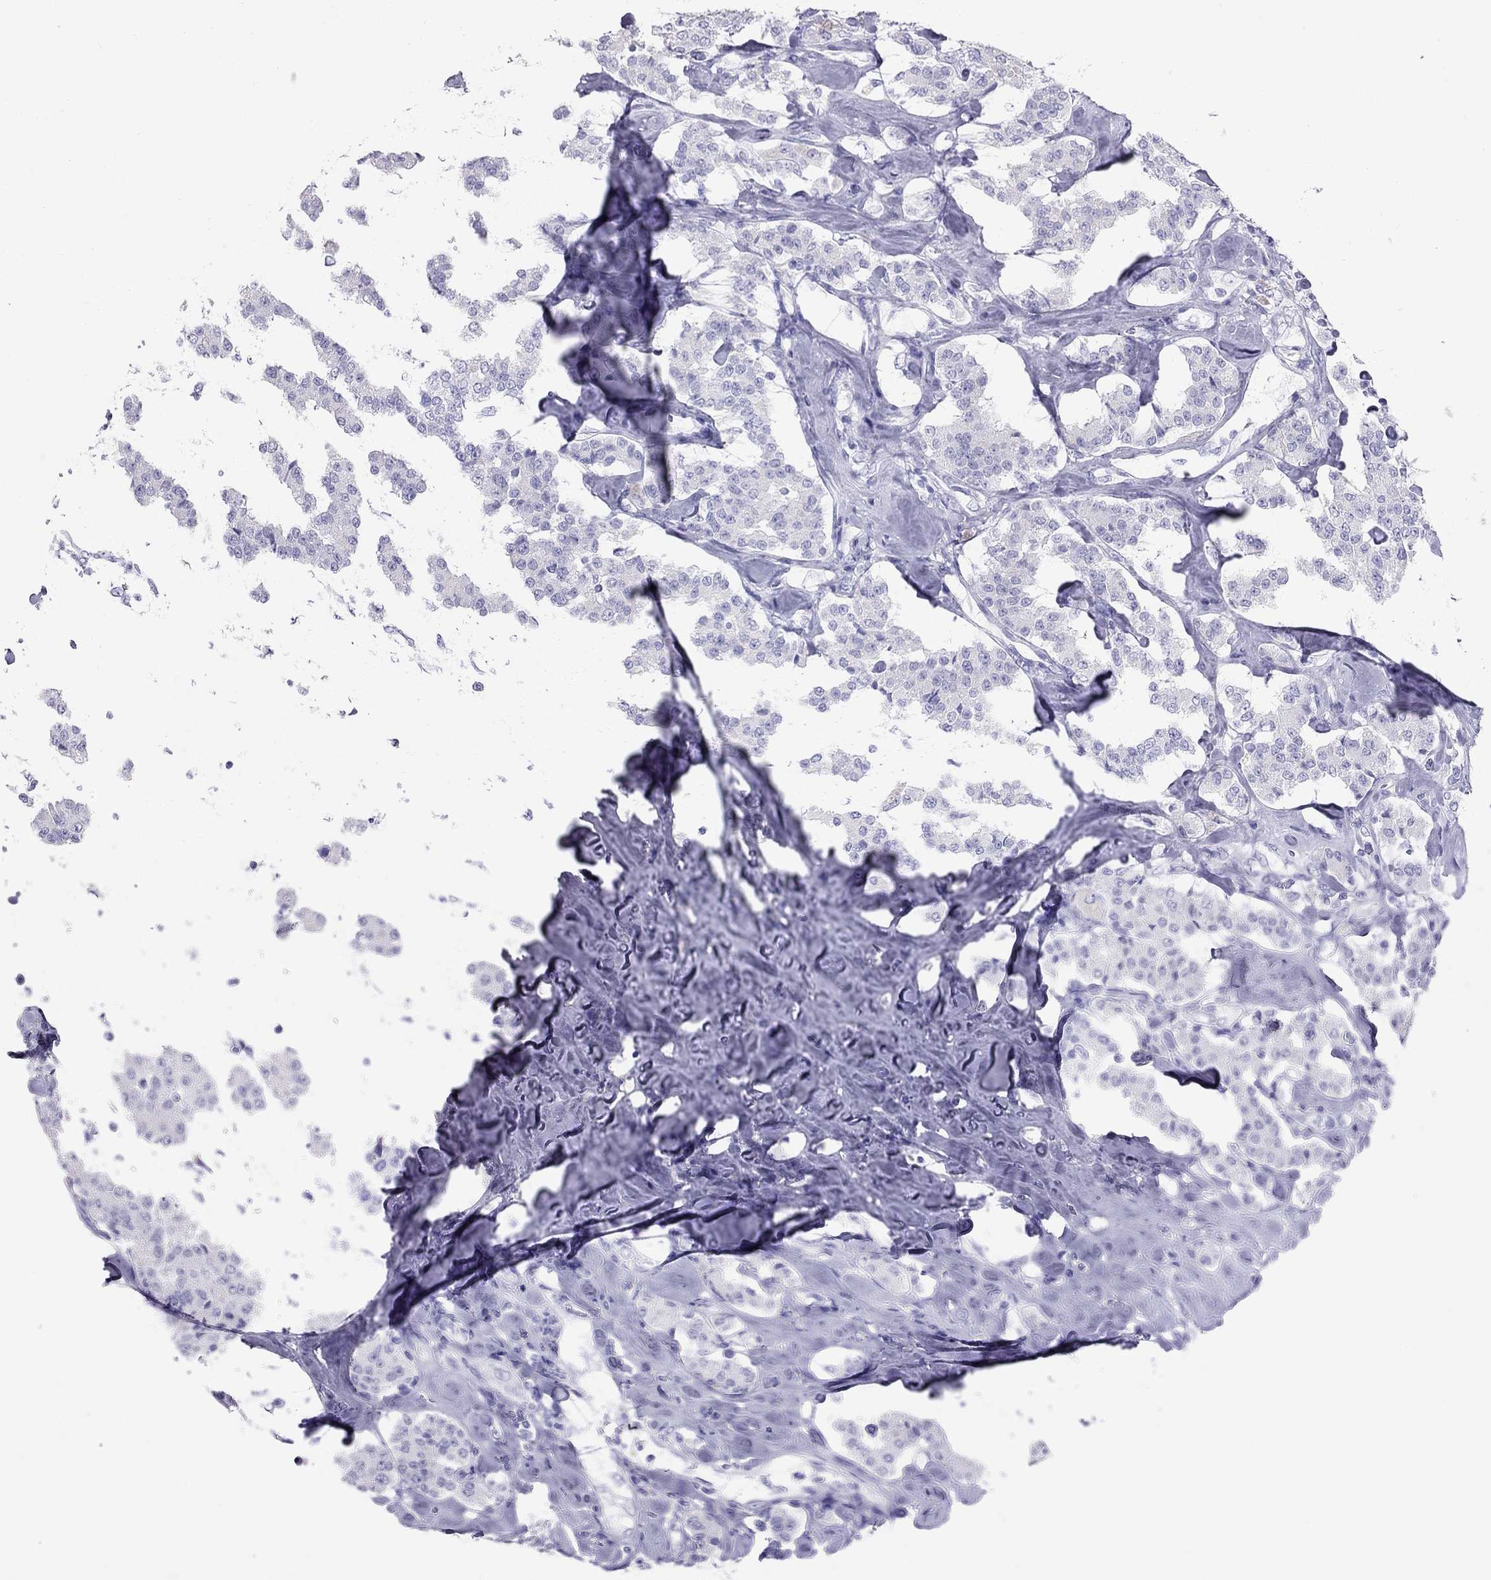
{"staining": {"intensity": "negative", "quantity": "none", "location": "none"}, "tissue": "carcinoid", "cell_type": "Tumor cells", "image_type": "cancer", "snomed": [{"axis": "morphology", "description": "Carcinoid, malignant, NOS"}, {"axis": "topography", "description": "Pancreas"}], "caption": "Tumor cells are negative for protein expression in human malignant carcinoid.", "gene": "TRPM3", "patient": {"sex": "male", "age": 41}}